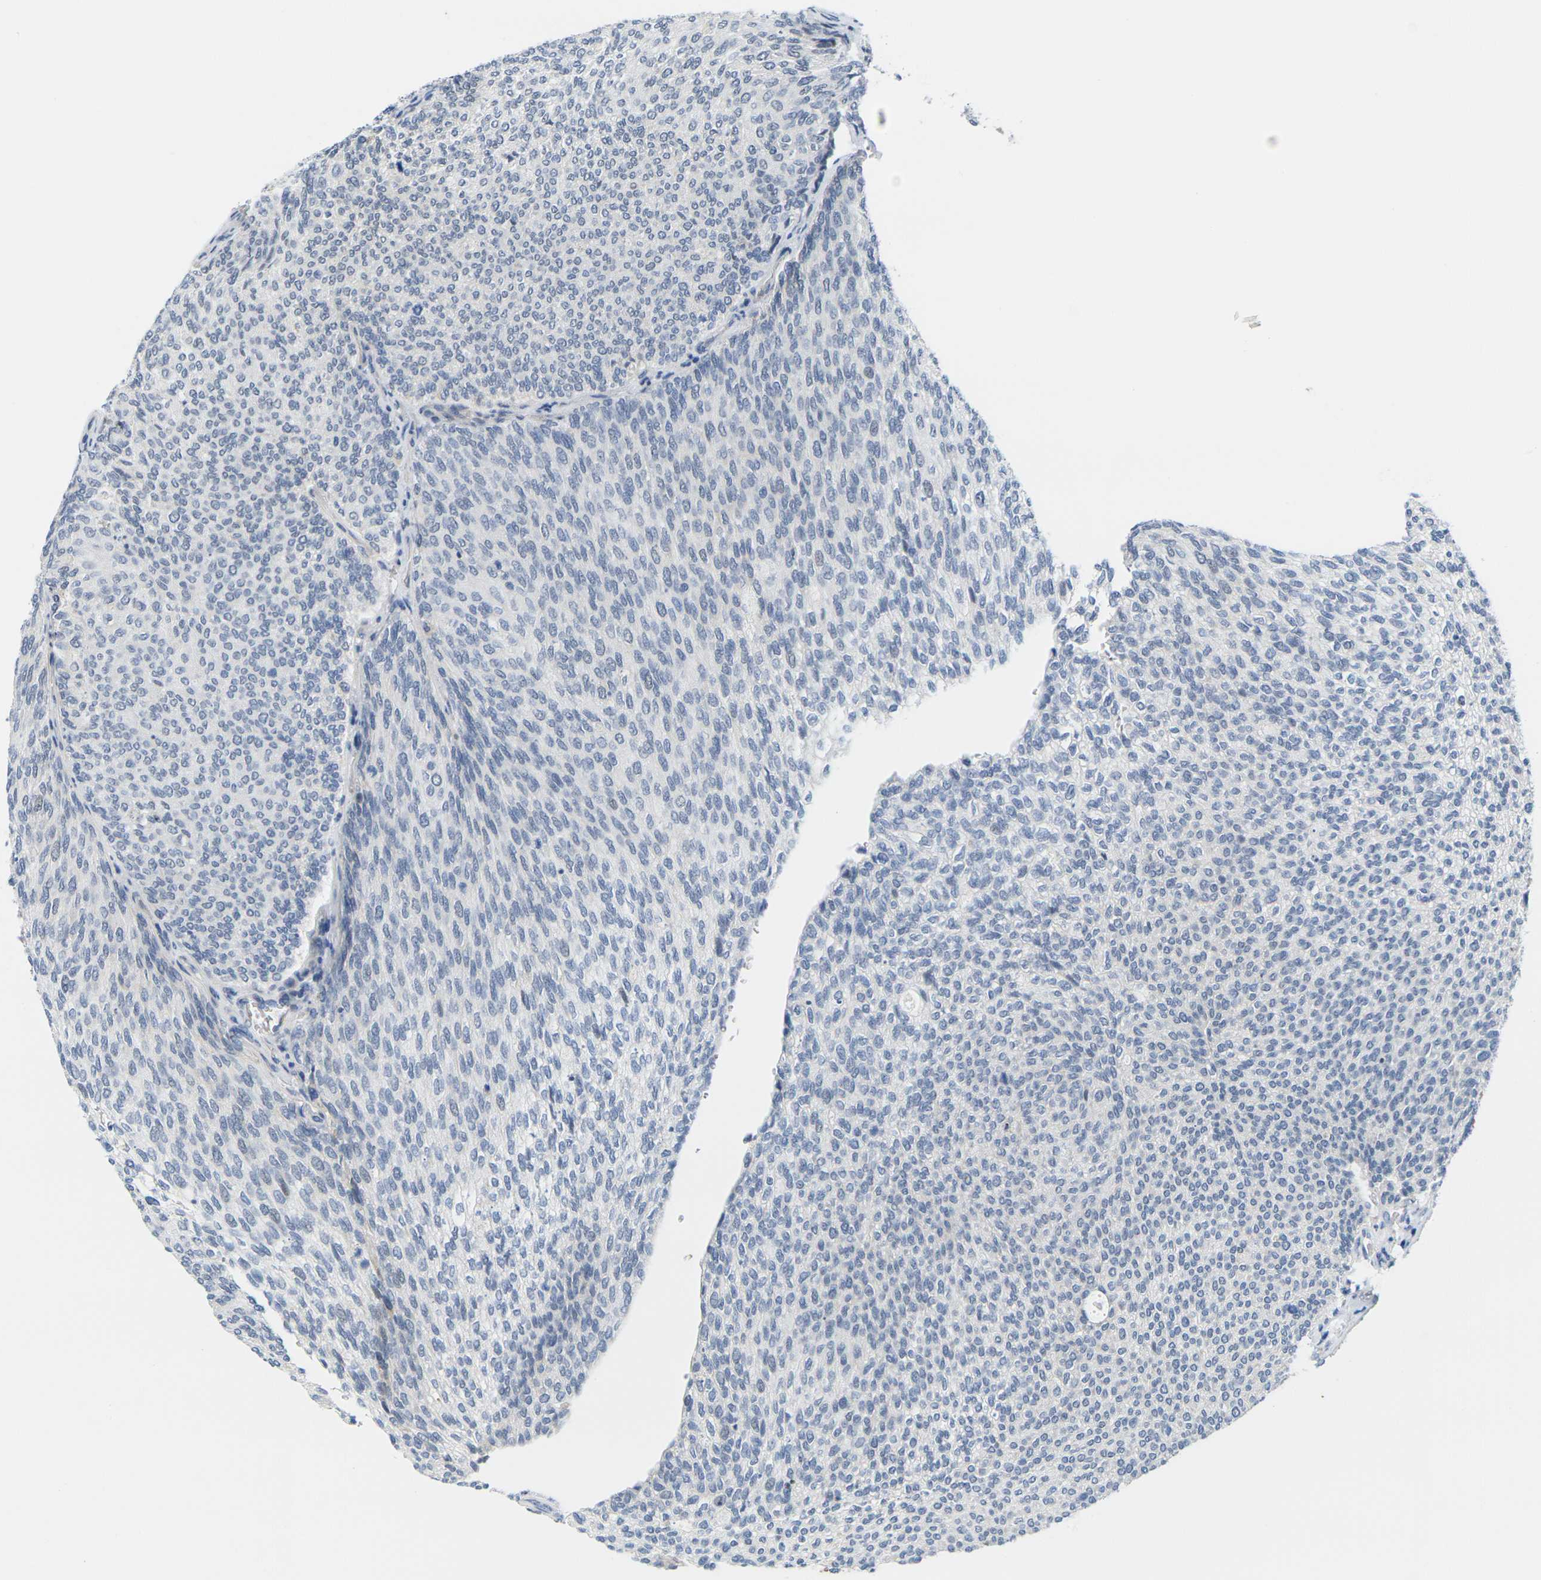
{"staining": {"intensity": "negative", "quantity": "none", "location": "none"}, "tissue": "urothelial cancer", "cell_type": "Tumor cells", "image_type": "cancer", "snomed": [{"axis": "morphology", "description": "Urothelial carcinoma, Low grade"}, {"axis": "topography", "description": "Urinary bladder"}], "caption": "Urothelial carcinoma (low-grade) was stained to show a protein in brown. There is no significant positivity in tumor cells.", "gene": "OTOF", "patient": {"sex": "female", "age": 79}}